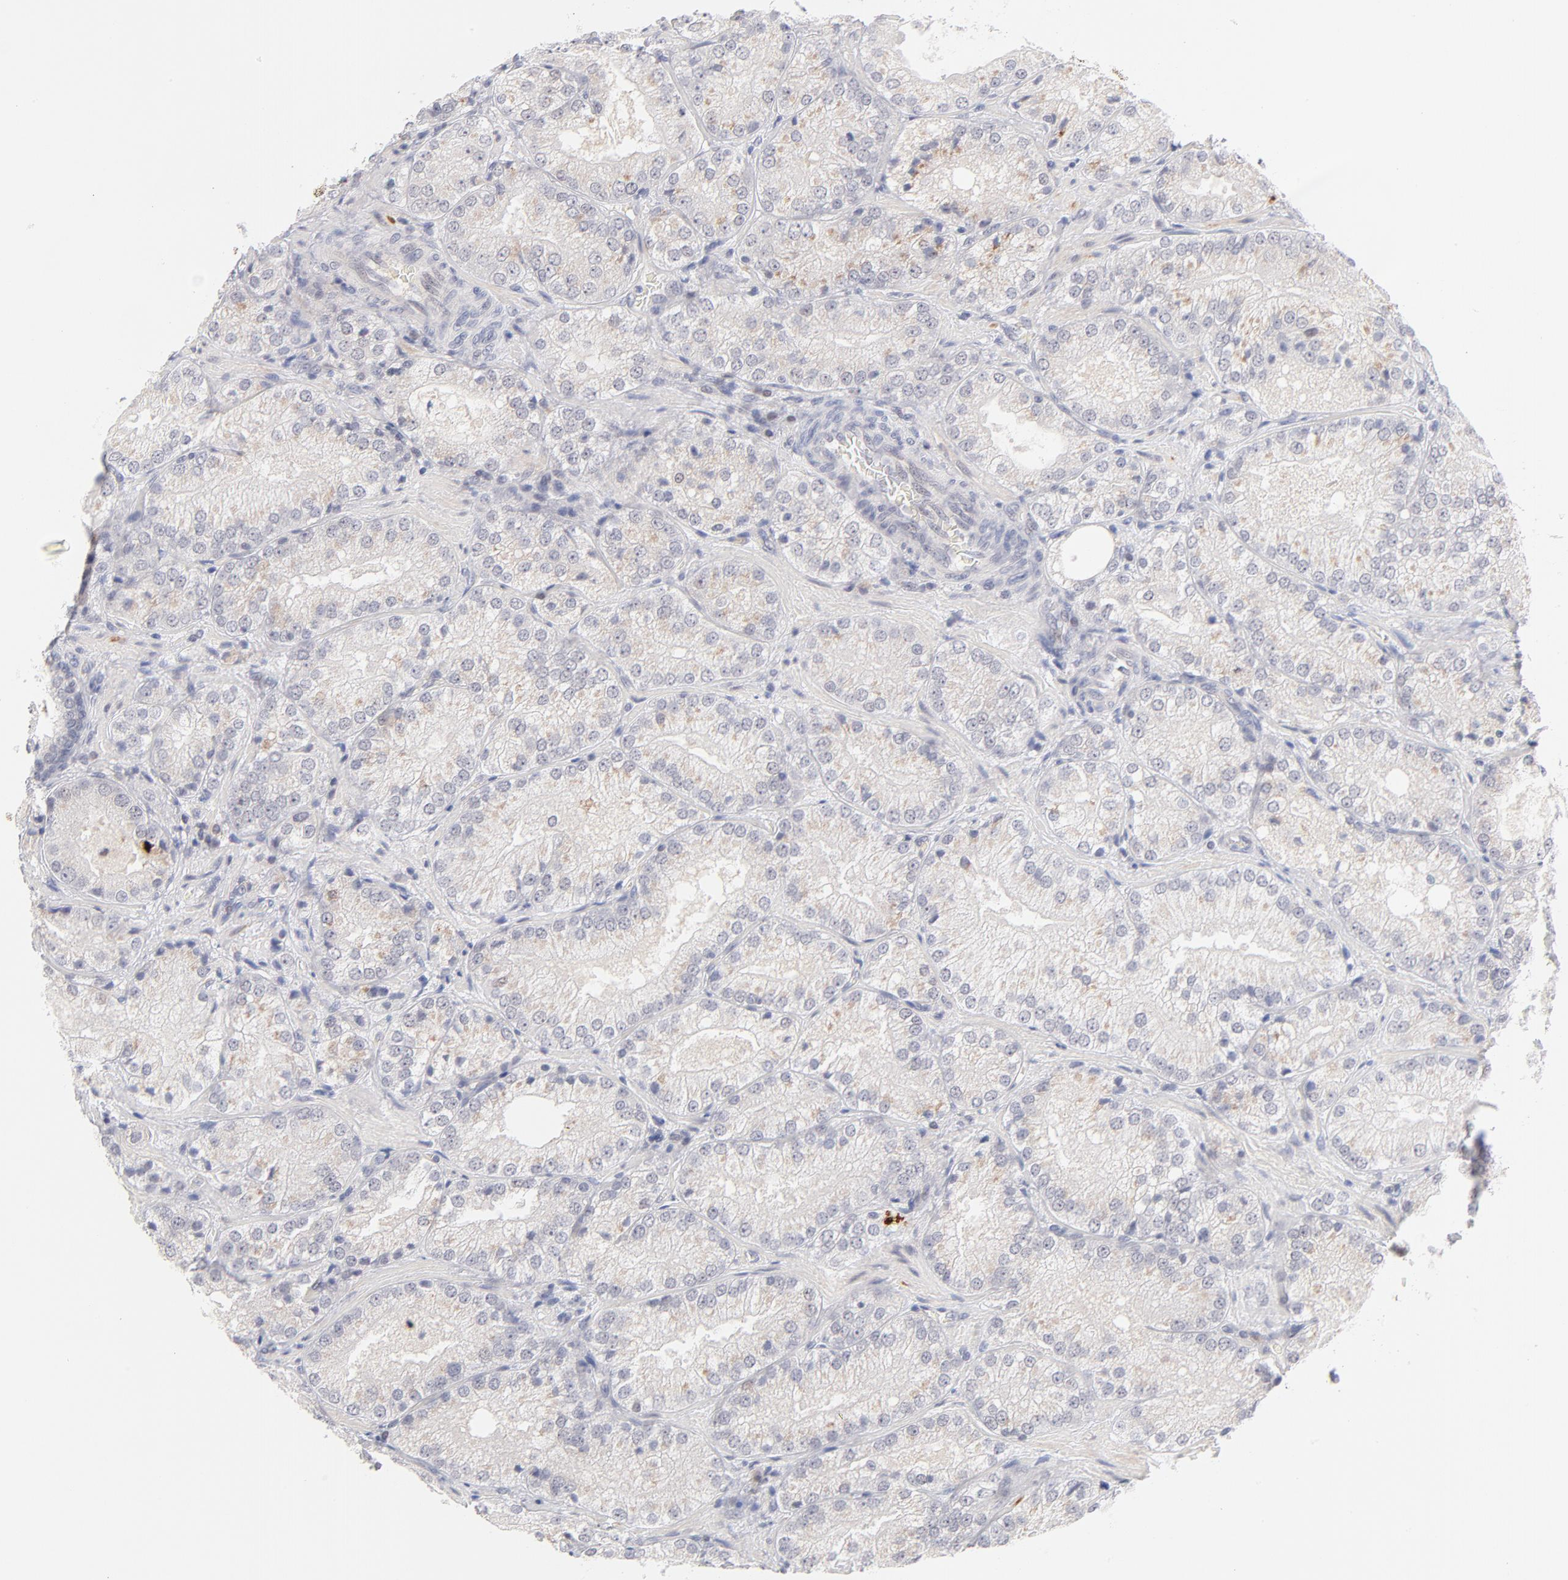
{"staining": {"intensity": "weak", "quantity": "<25%", "location": "cytoplasmic/membranous"}, "tissue": "prostate cancer", "cell_type": "Tumor cells", "image_type": "cancer", "snomed": [{"axis": "morphology", "description": "Adenocarcinoma, Low grade"}, {"axis": "topography", "description": "Prostate"}], "caption": "IHC histopathology image of neoplastic tissue: human low-grade adenocarcinoma (prostate) stained with DAB (3,3'-diaminobenzidine) demonstrates no significant protein expression in tumor cells.", "gene": "PARP1", "patient": {"sex": "male", "age": 60}}